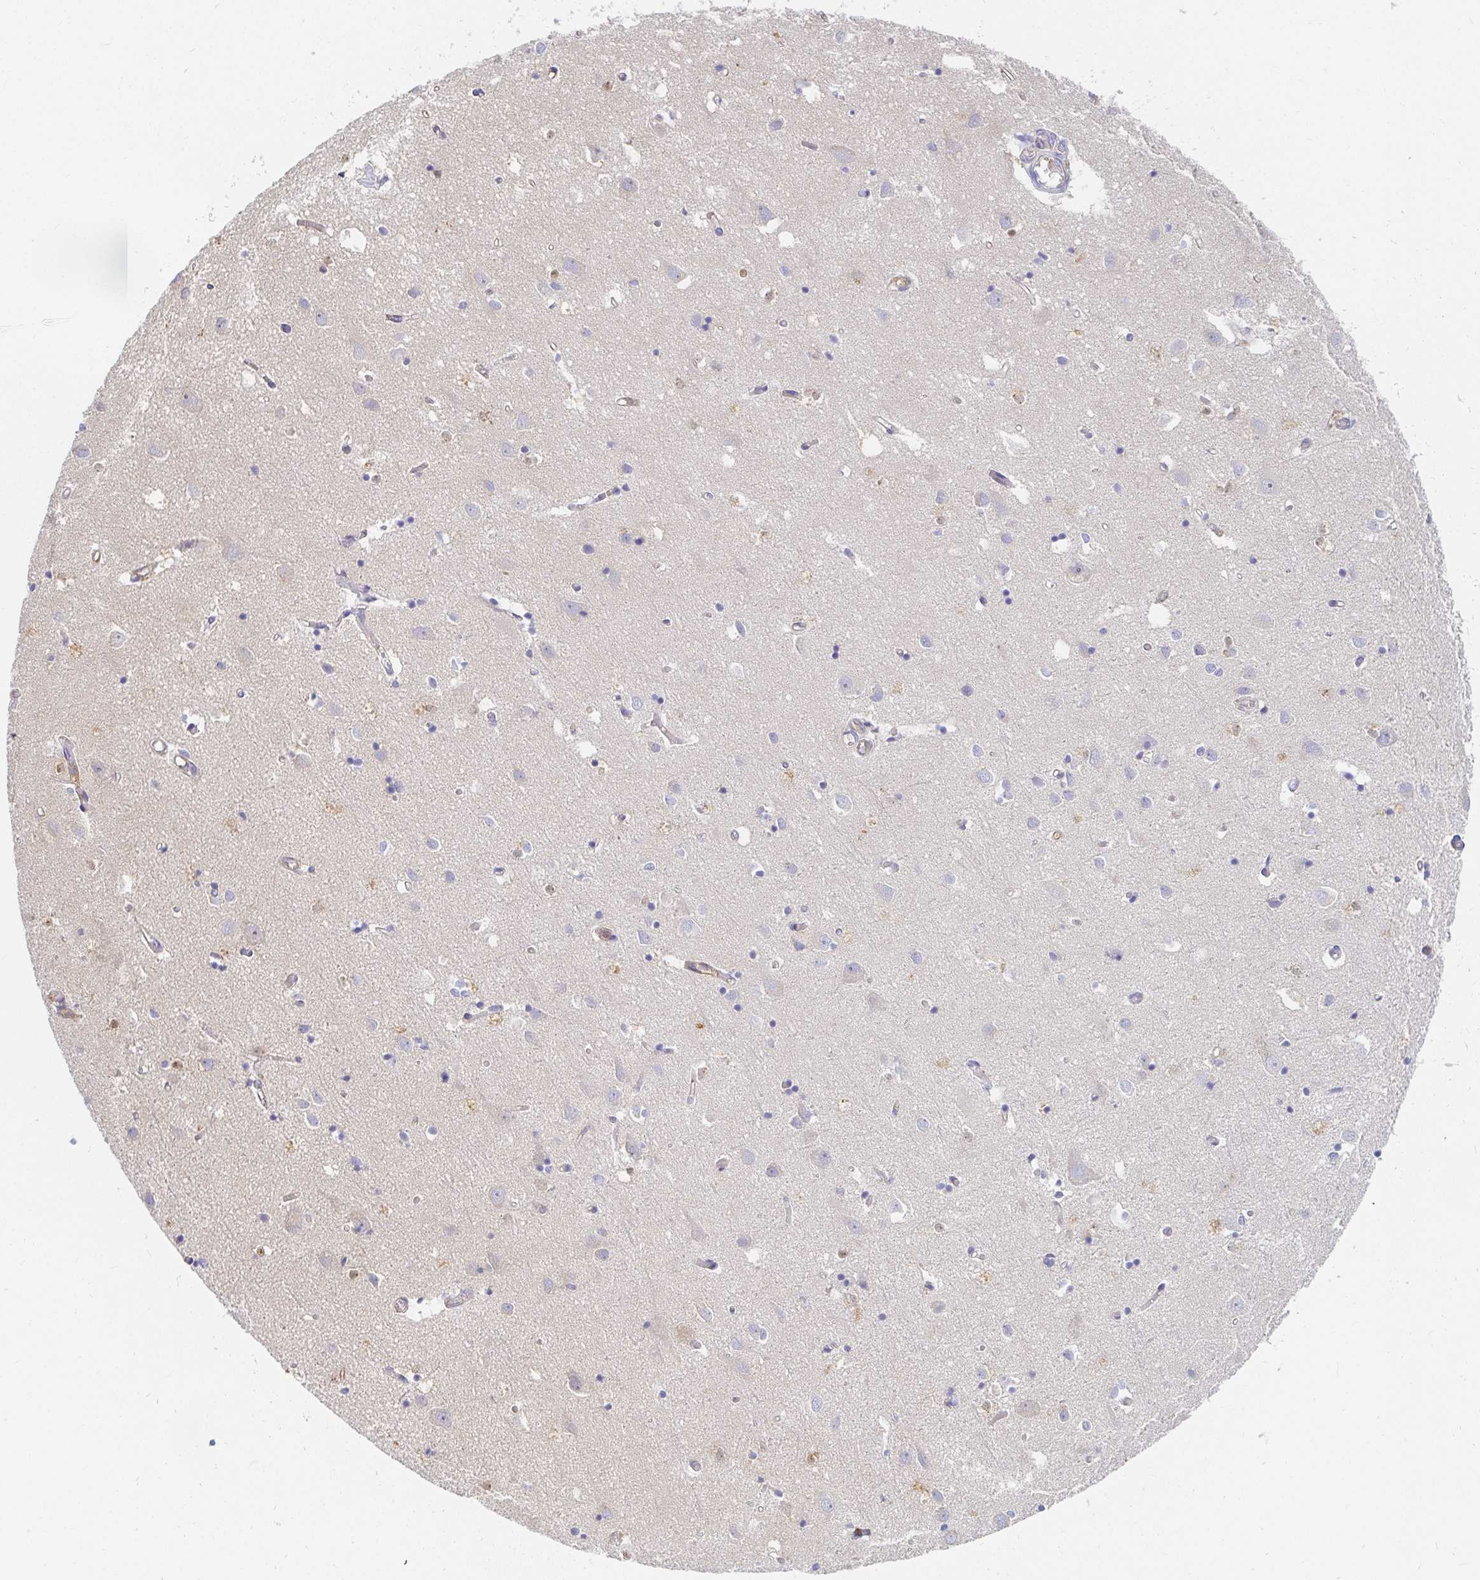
{"staining": {"intensity": "negative", "quantity": "none", "location": "none"}, "tissue": "cerebral cortex", "cell_type": "Endothelial cells", "image_type": "normal", "snomed": [{"axis": "morphology", "description": "Normal tissue, NOS"}, {"axis": "topography", "description": "Cerebral cortex"}], "caption": "This is an immunohistochemistry (IHC) histopathology image of normal human cerebral cortex. There is no positivity in endothelial cells.", "gene": "TSPAN19", "patient": {"sex": "male", "age": 70}}